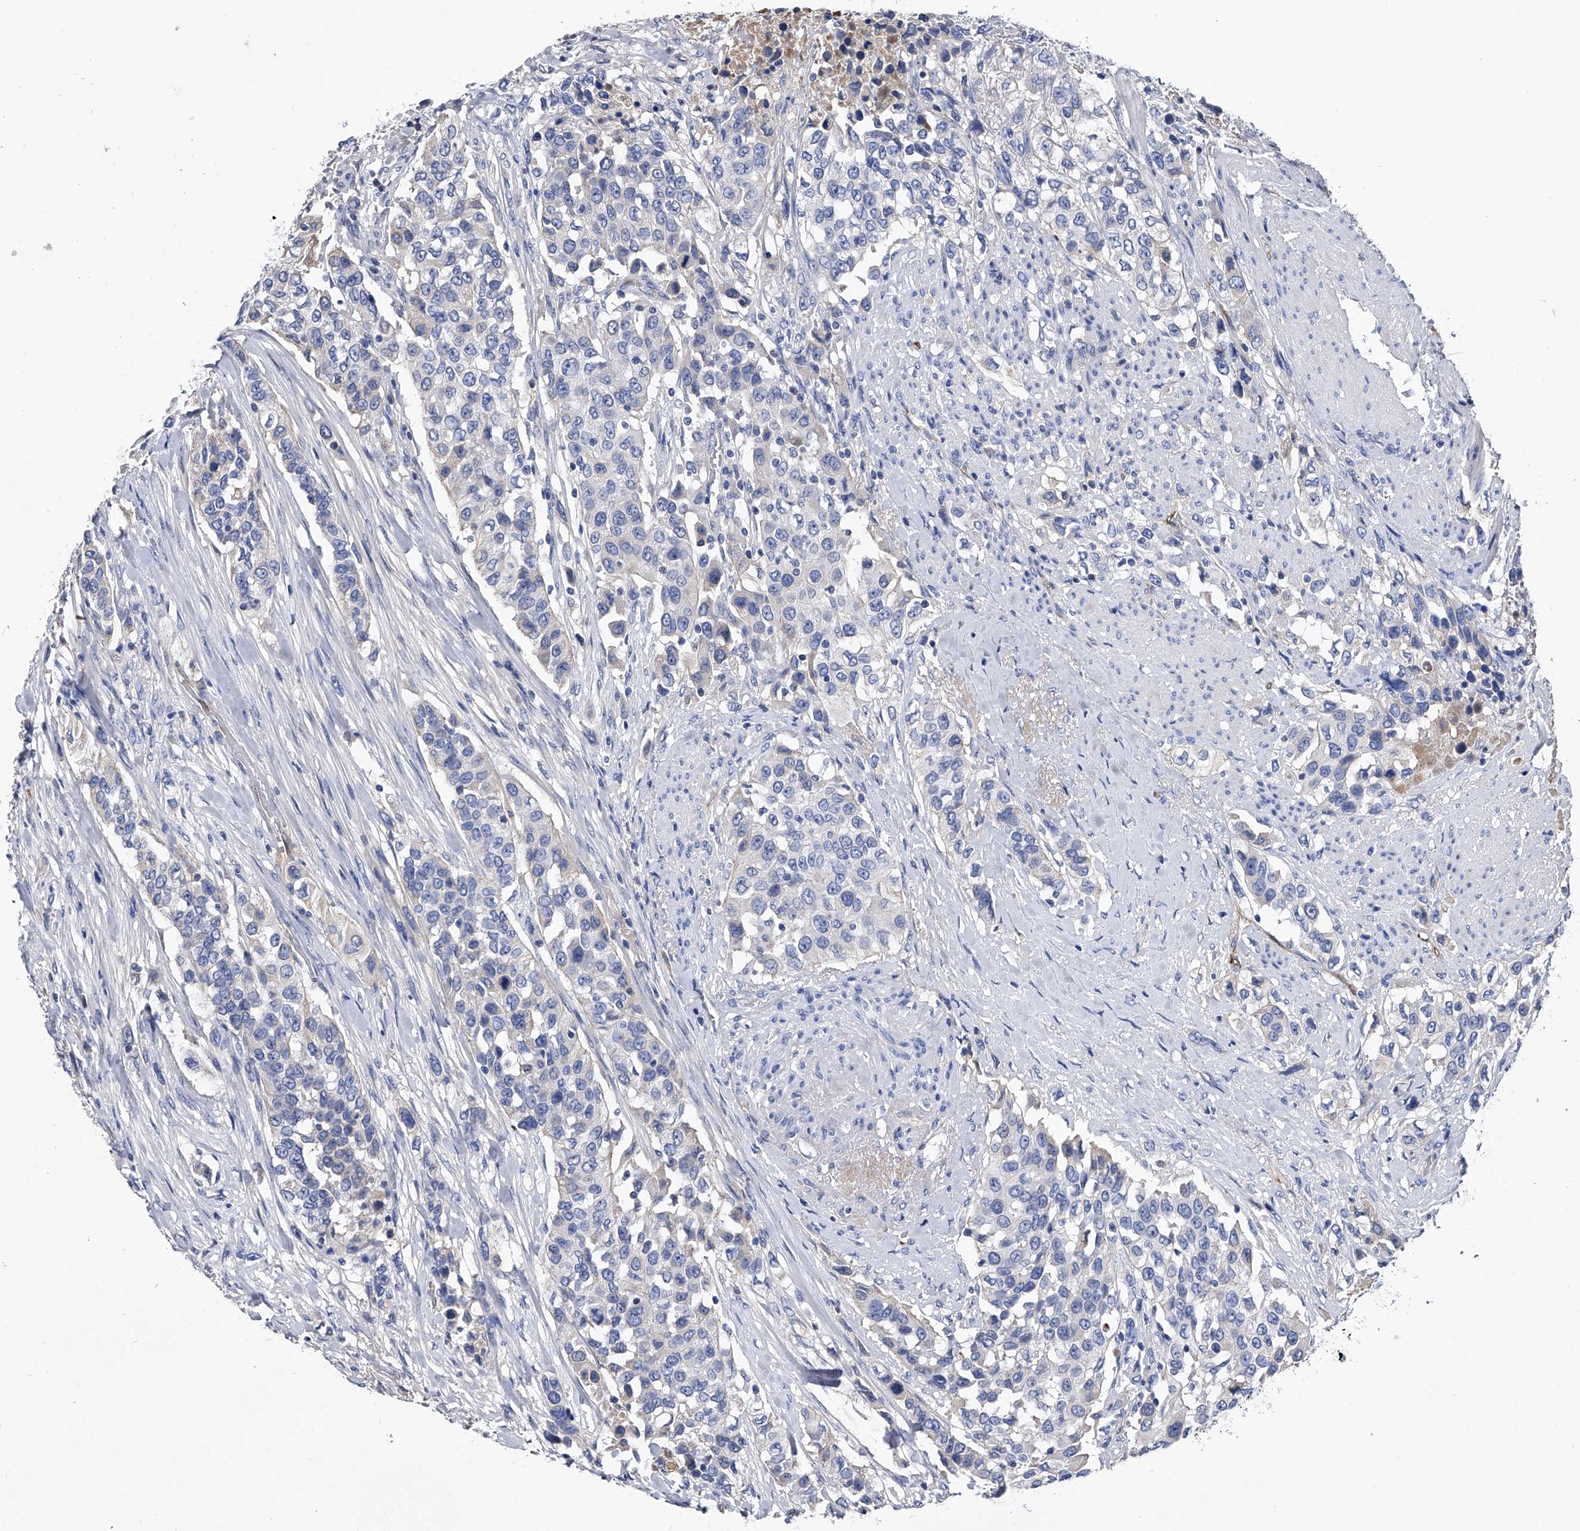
{"staining": {"intensity": "negative", "quantity": "none", "location": "none"}, "tissue": "urothelial cancer", "cell_type": "Tumor cells", "image_type": "cancer", "snomed": [{"axis": "morphology", "description": "Urothelial carcinoma, High grade"}, {"axis": "topography", "description": "Urinary bladder"}], "caption": "Immunohistochemical staining of urothelial cancer displays no significant expression in tumor cells.", "gene": "EFCAB7", "patient": {"sex": "female", "age": 80}}